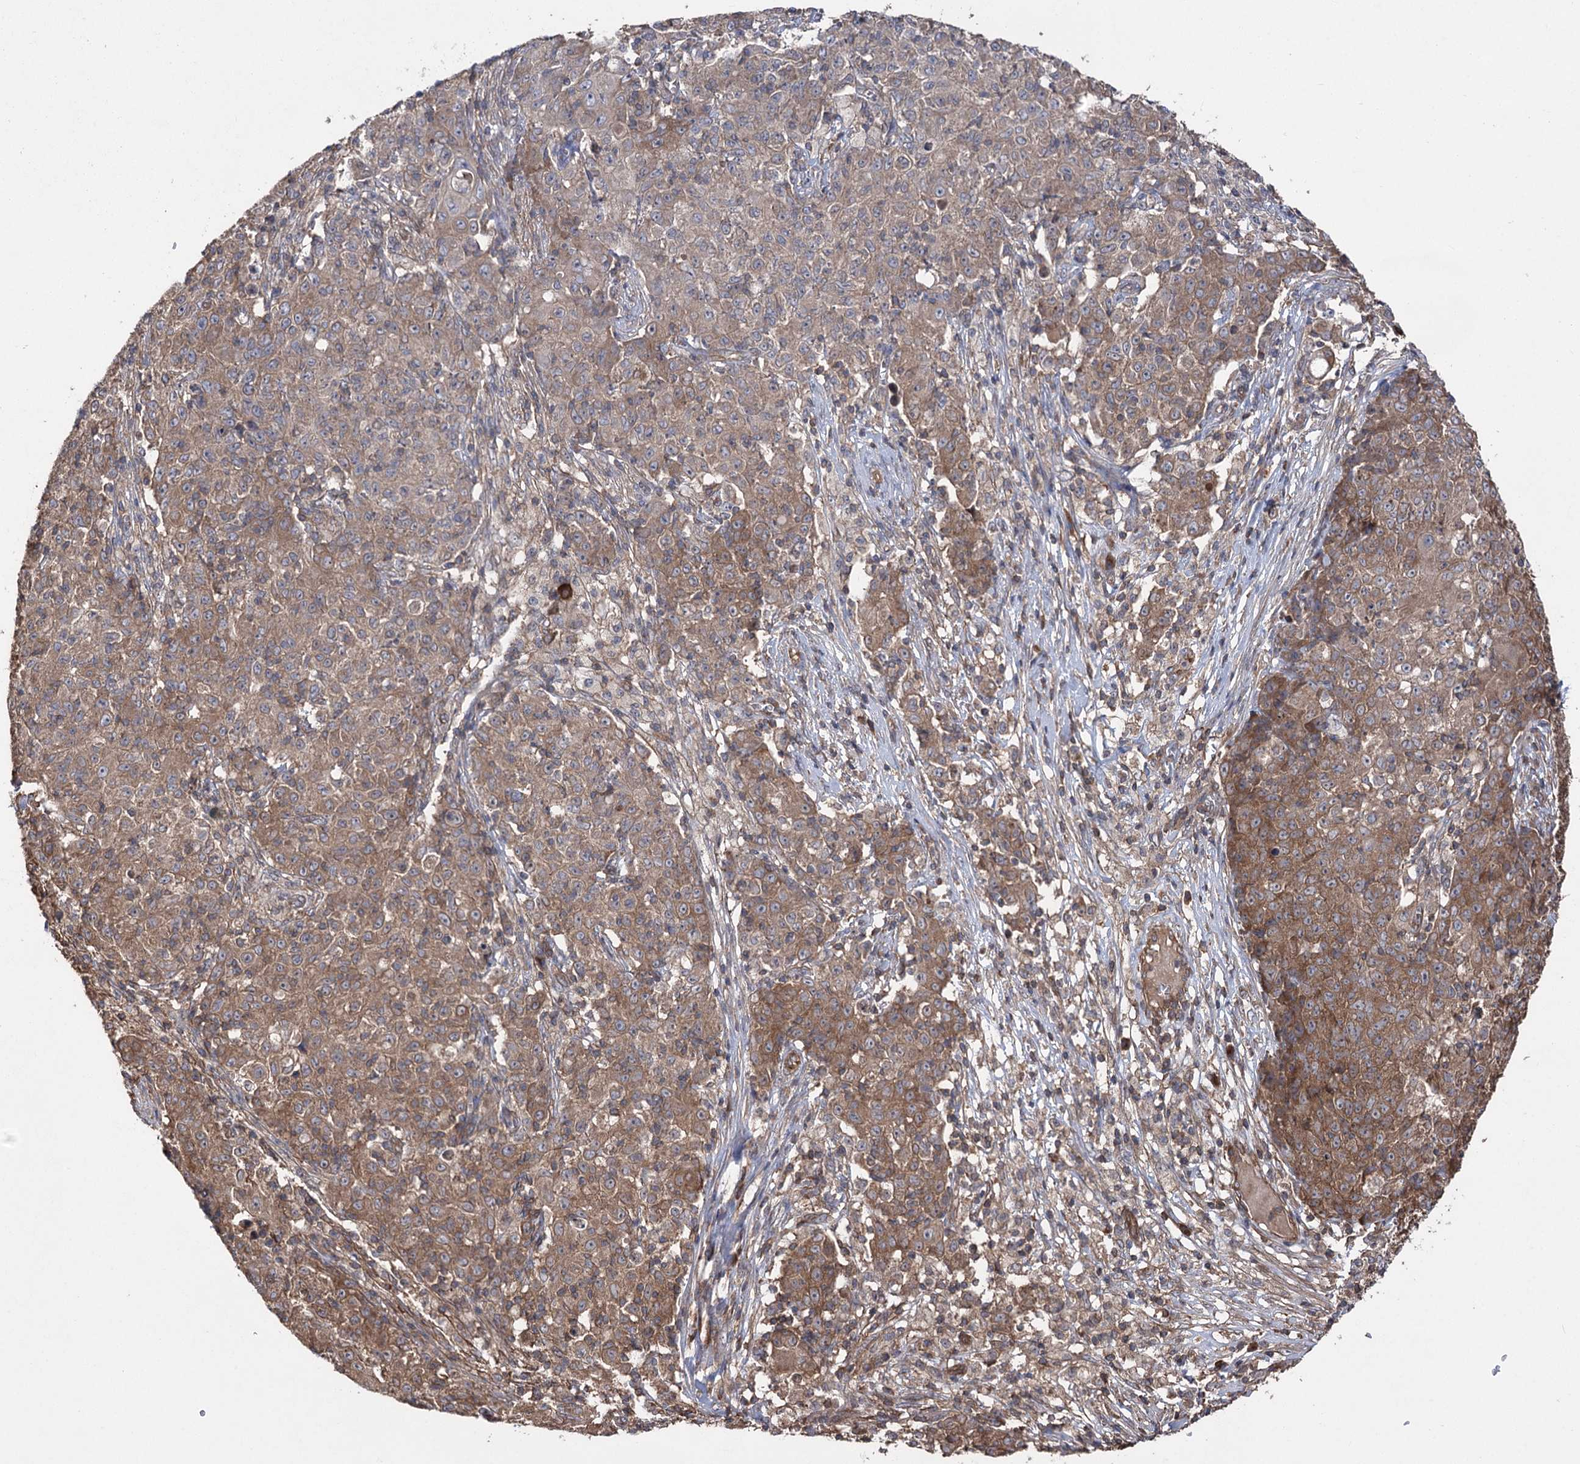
{"staining": {"intensity": "moderate", "quantity": ">75%", "location": "cytoplasmic/membranous"}, "tissue": "ovarian cancer", "cell_type": "Tumor cells", "image_type": "cancer", "snomed": [{"axis": "morphology", "description": "Carcinoma, endometroid"}, {"axis": "topography", "description": "Ovary"}], "caption": "Human ovarian endometroid carcinoma stained for a protein (brown) reveals moderate cytoplasmic/membranous positive expression in approximately >75% of tumor cells.", "gene": "LARS2", "patient": {"sex": "female", "age": 42}}